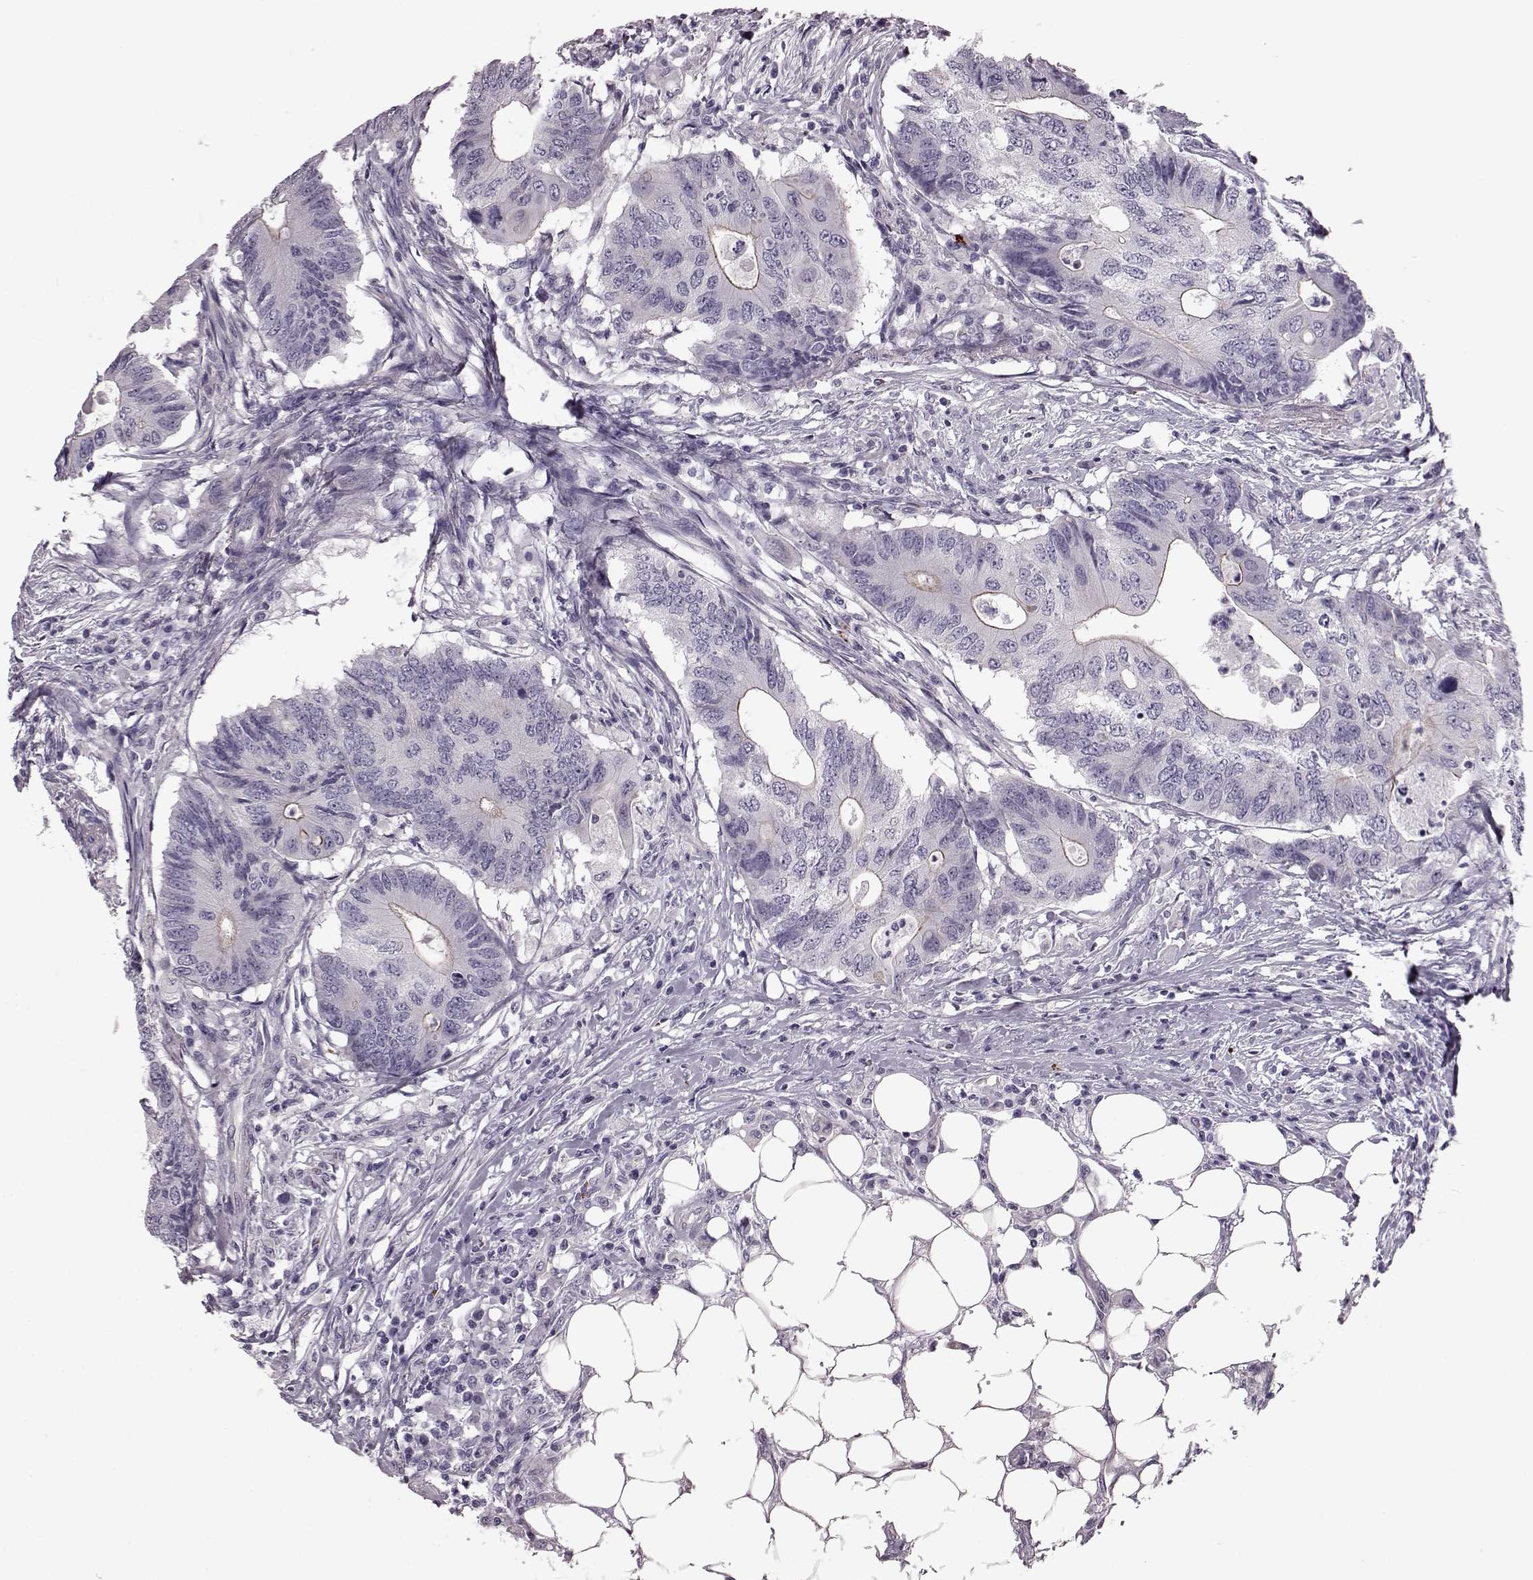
{"staining": {"intensity": "weak", "quantity": "<25%", "location": "cytoplasmic/membranous"}, "tissue": "colorectal cancer", "cell_type": "Tumor cells", "image_type": "cancer", "snomed": [{"axis": "morphology", "description": "Adenocarcinoma, NOS"}, {"axis": "topography", "description": "Colon"}], "caption": "Histopathology image shows no protein expression in tumor cells of colorectal cancer tissue.", "gene": "SNTG1", "patient": {"sex": "male", "age": 71}}